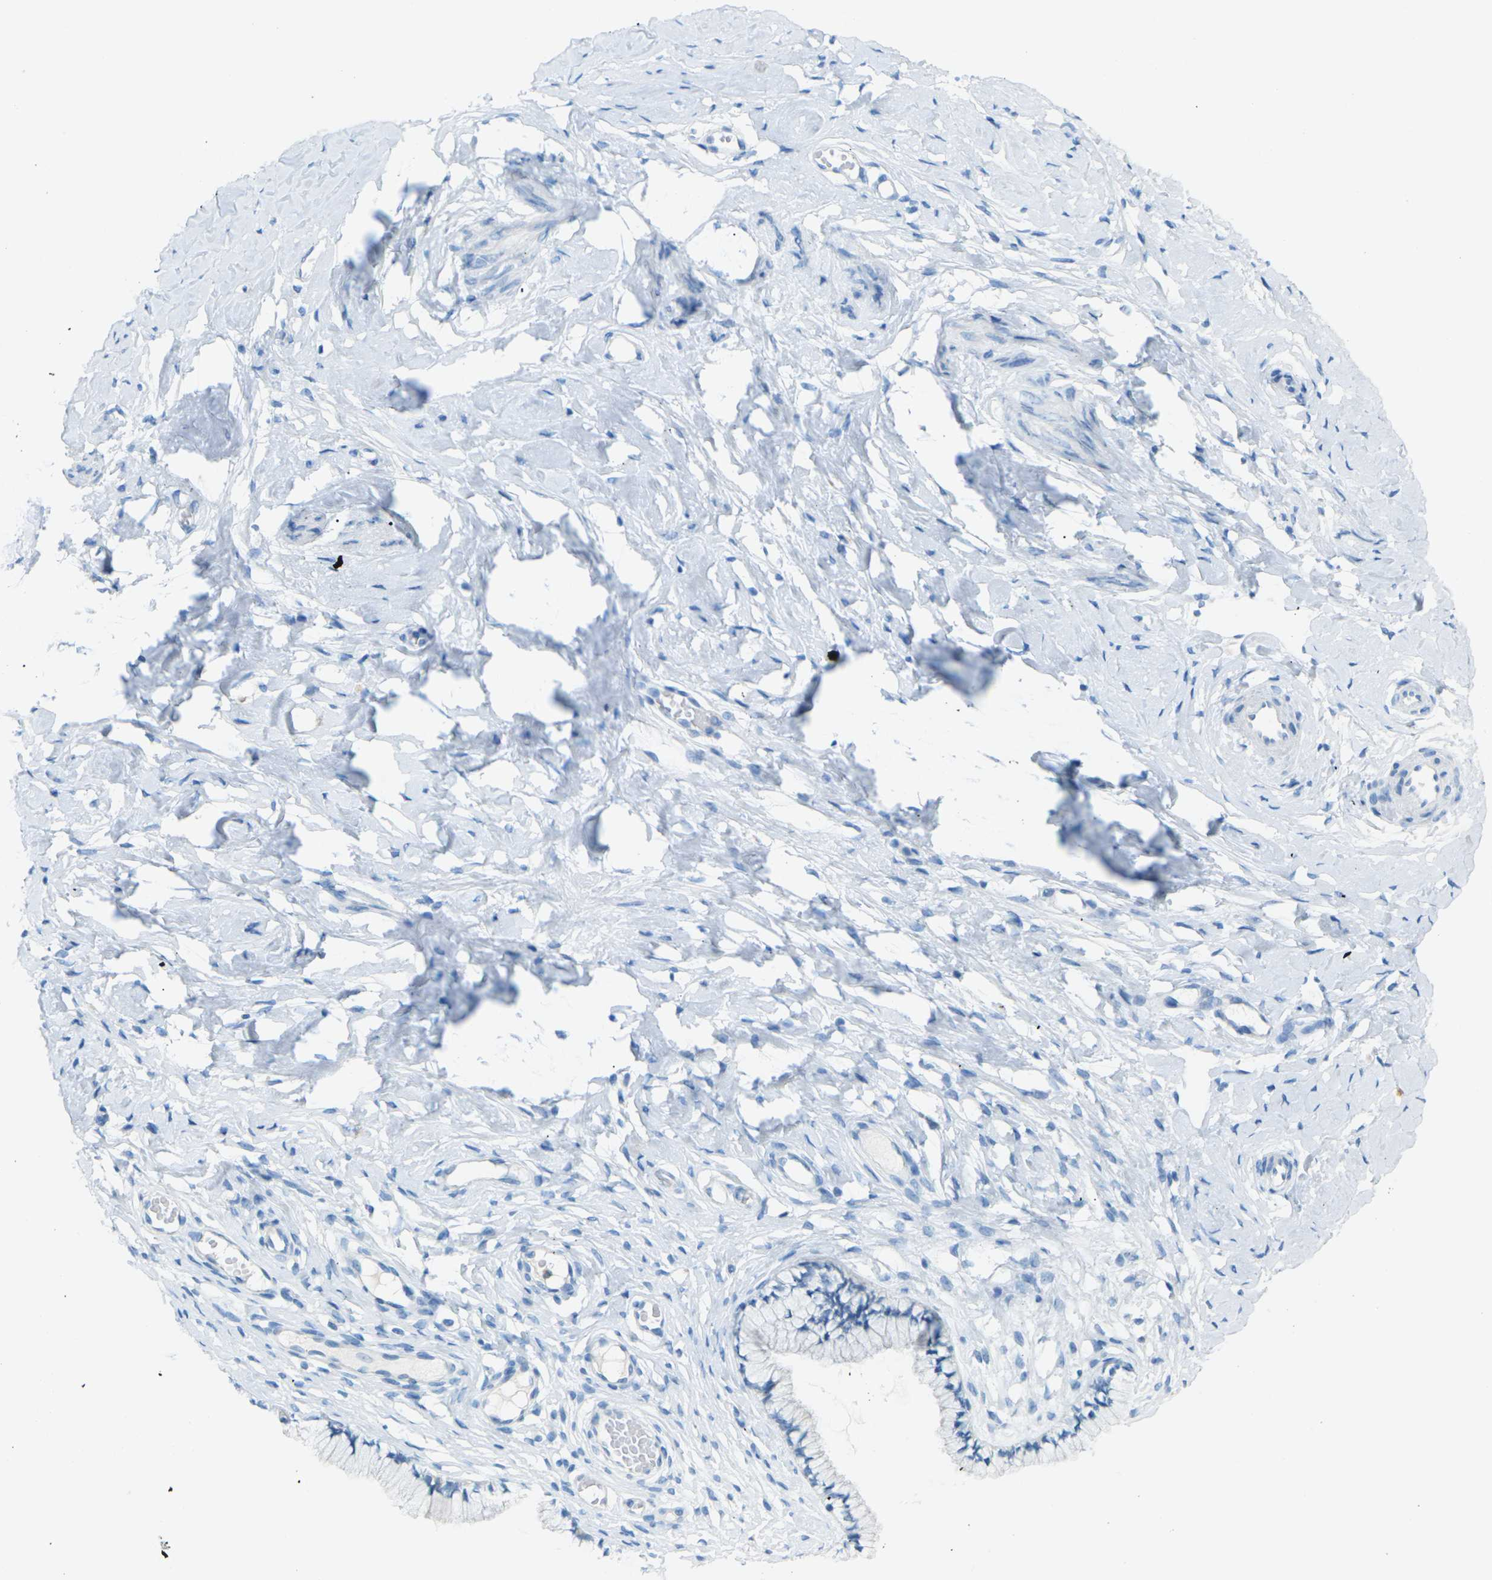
{"staining": {"intensity": "negative", "quantity": "none", "location": "none"}, "tissue": "cervix", "cell_type": "Glandular cells", "image_type": "normal", "snomed": [{"axis": "morphology", "description": "Normal tissue, NOS"}, {"axis": "topography", "description": "Cervix"}], "caption": "Glandular cells are negative for brown protein staining in normal cervix. (IHC, brightfield microscopy, high magnification).", "gene": "CDH16", "patient": {"sex": "female", "age": 65}}